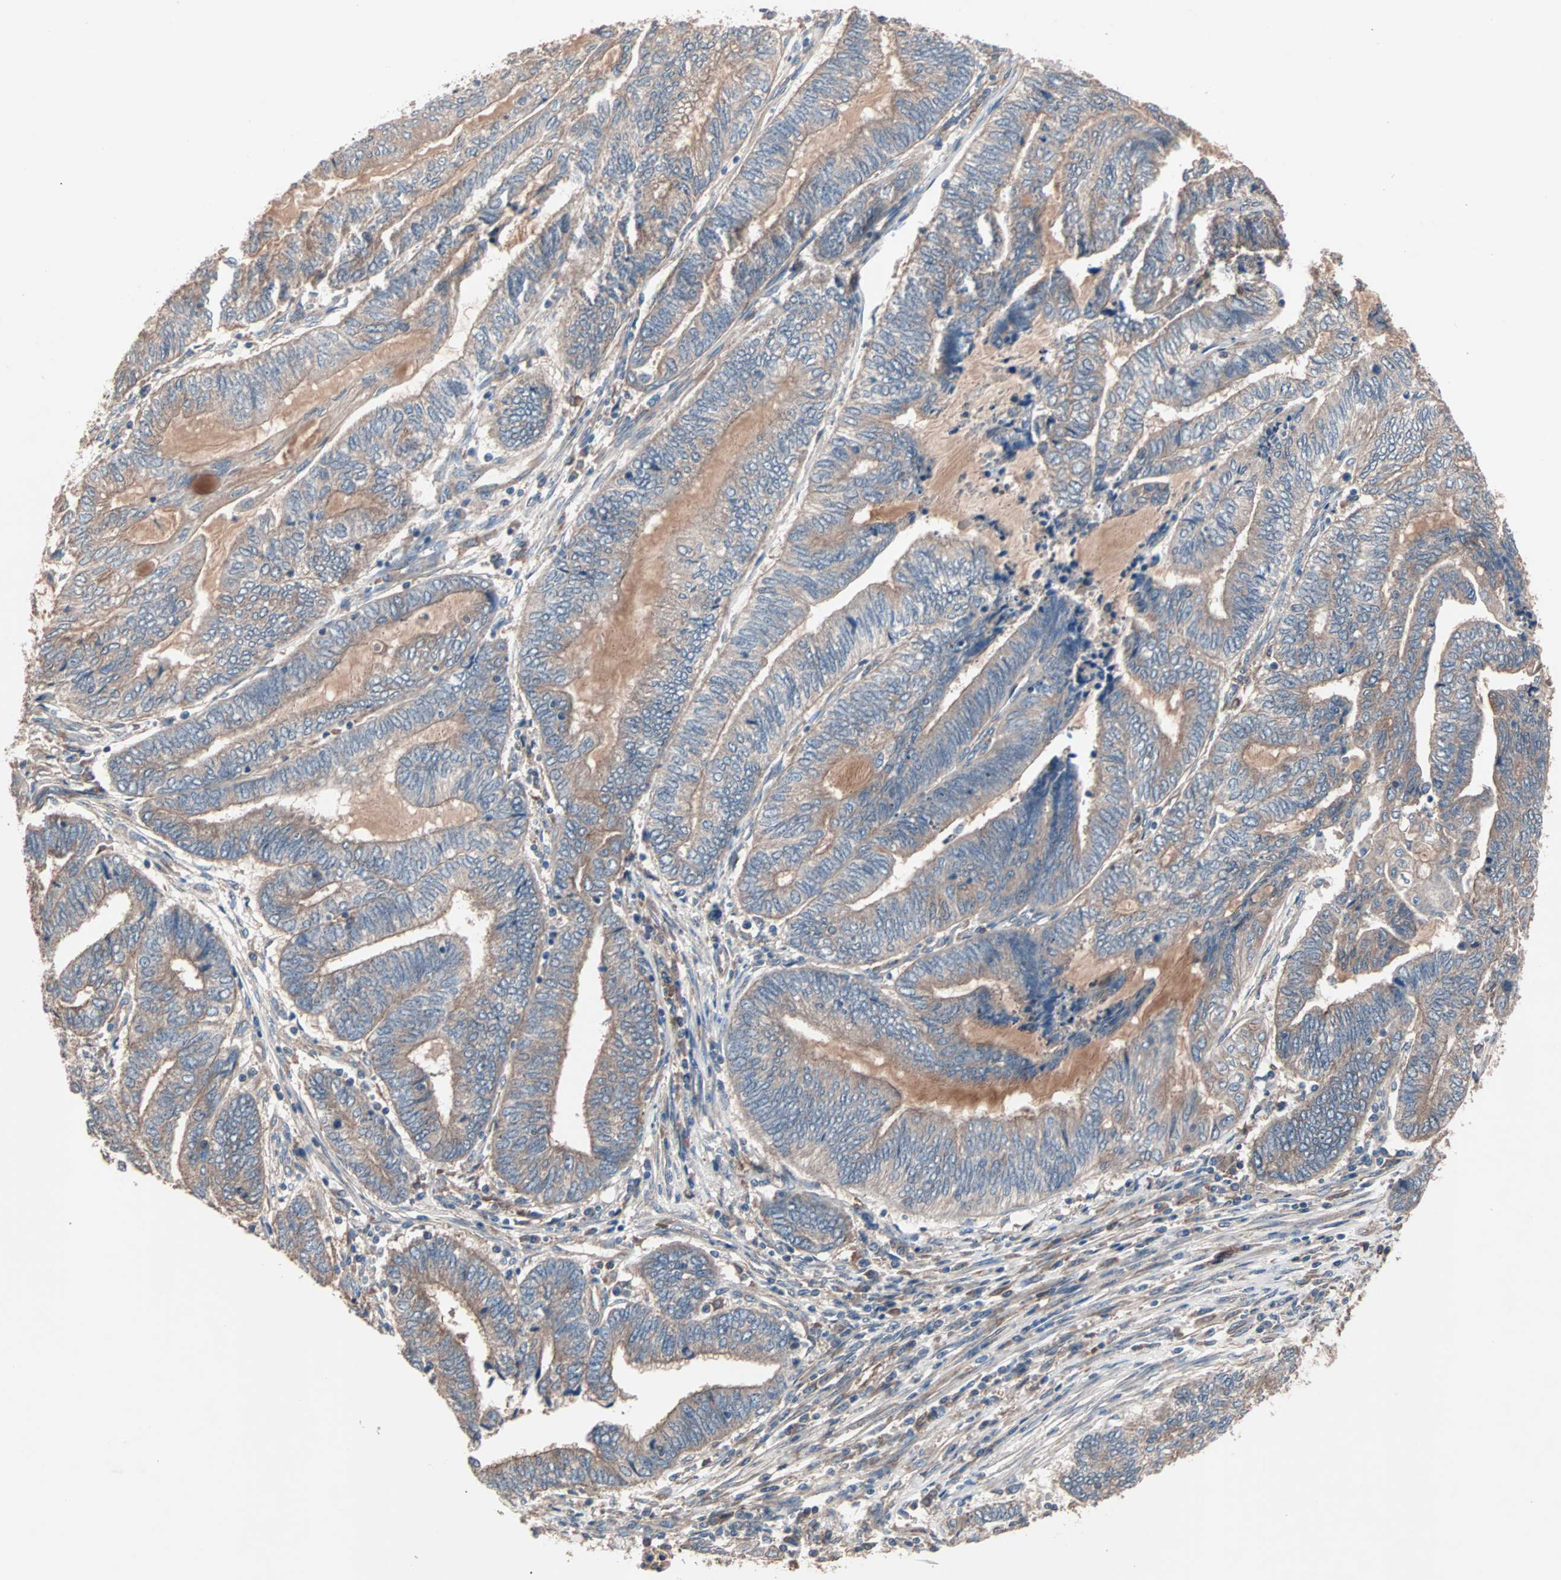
{"staining": {"intensity": "weak", "quantity": ">75%", "location": "cytoplasmic/membranous"}, "tissue": "endometrial cancer", "cell_type": "Tumor cells", "image_type": "cancer", "snomed": [{"axis": "morphology", "description": "Adenocarcinoma, NOS"}, {"axis": "topography", "description": "Uterus"}, {"axis": "topography", "description": "Endometrium"}], "caption": "Adenocarcinoma (endometrial) stained for a protein exhibits weak cytoplasmic/membranous positivity in tumor cells.", "gene": "ATG7", "patient": {"sex": "female", "age": 70}}